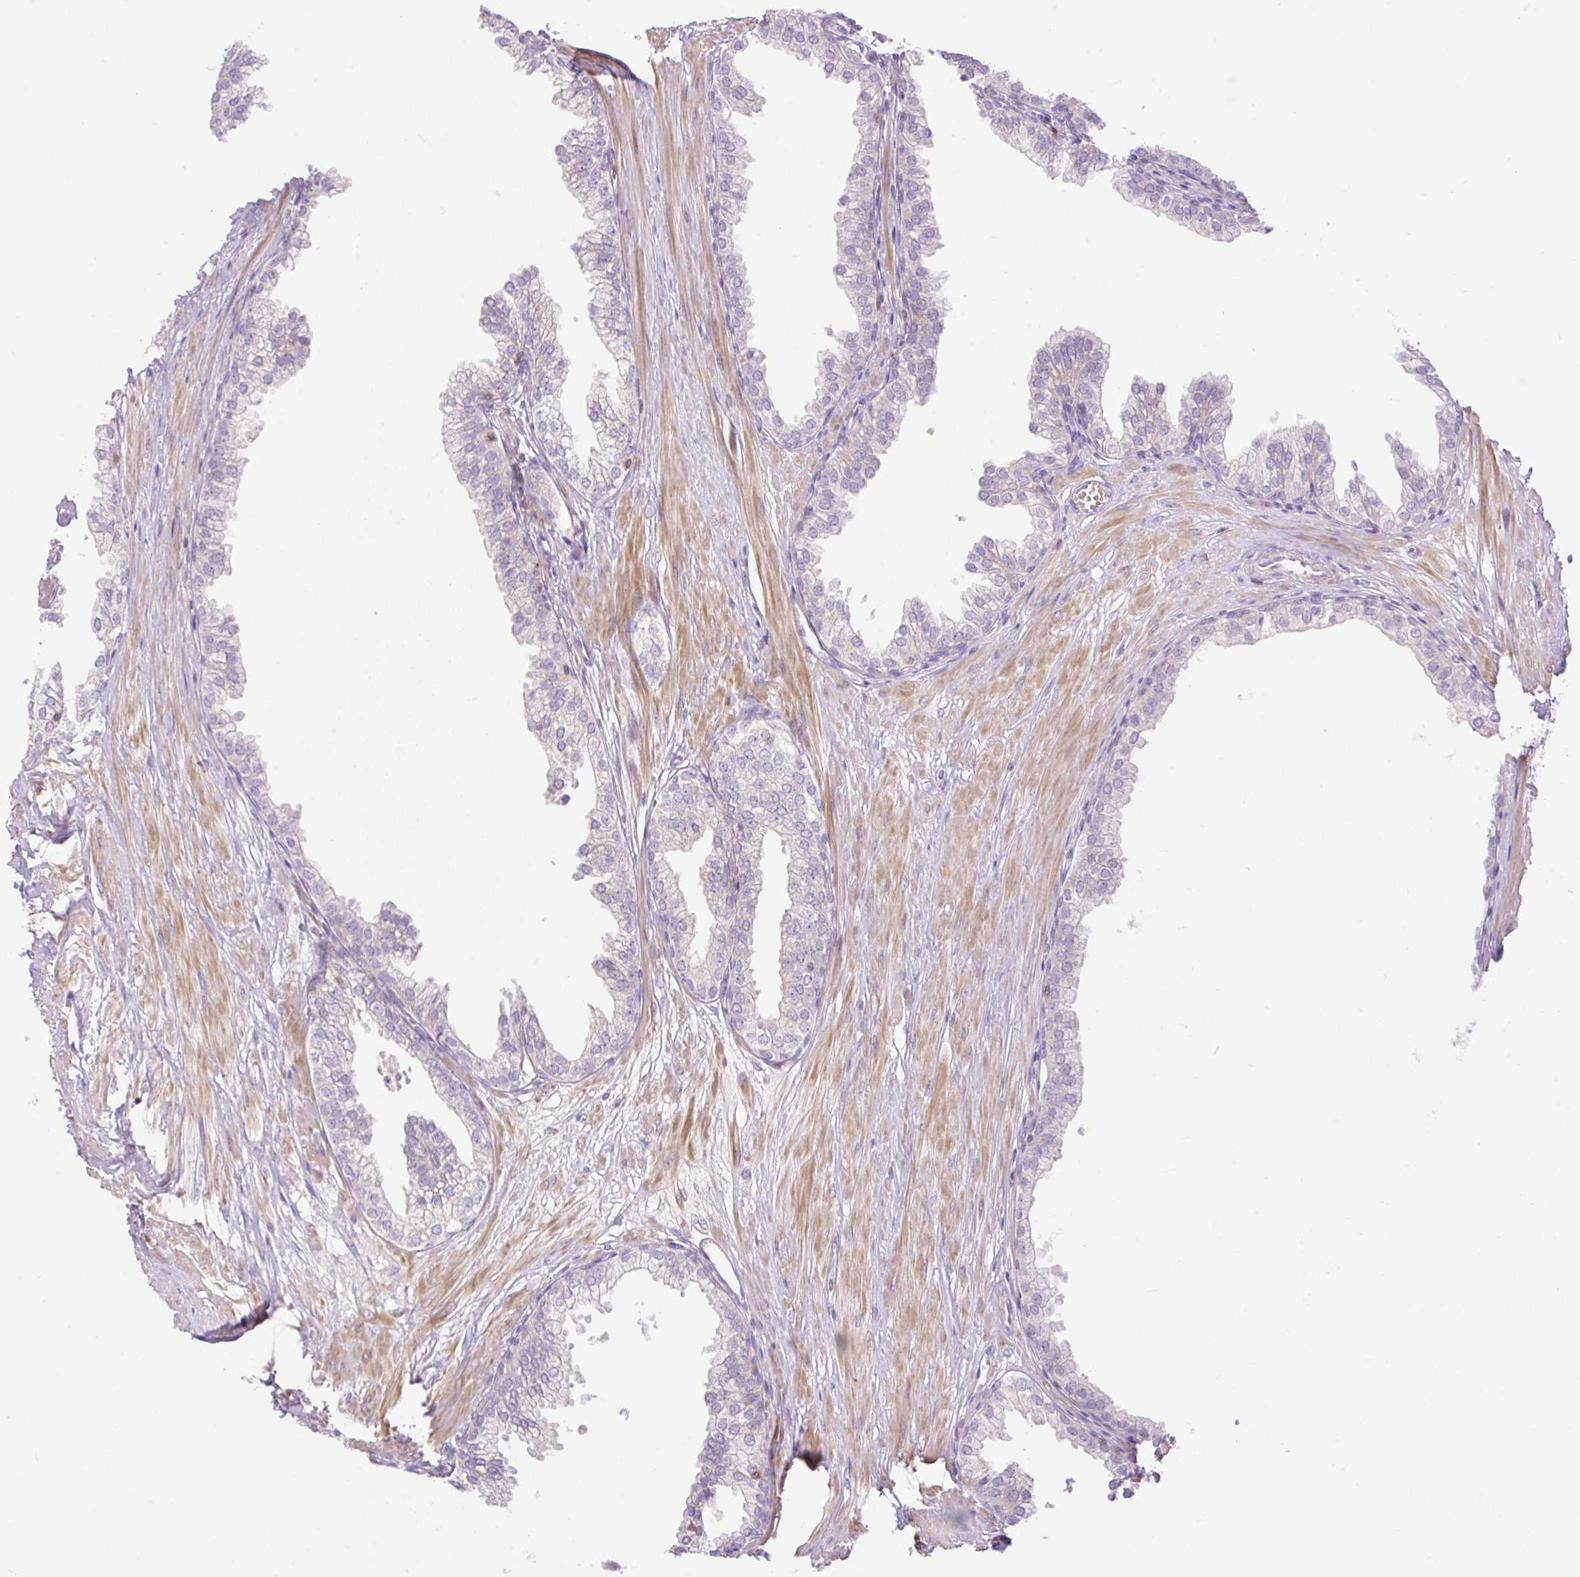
{"staining": {"intensity": "negative", "quantity": "none", "location": "none"}, "tissue": "prostate", "cell_type": "Glandular cells", "image_type": "normal", "snomed": [{"axis": "morphology", "description": "Normal tissue, NOS"}, {"axis": "topography", "description": "Prostate"}, {"axis": "topography", "description": "Peripheral nerve tissue"}], "caption": "Photomicrograph shows no significant protein expression in glandular cells of normal prostate.", "gene": "VPS25", "patient": {"sex": "male", "age": 55}}